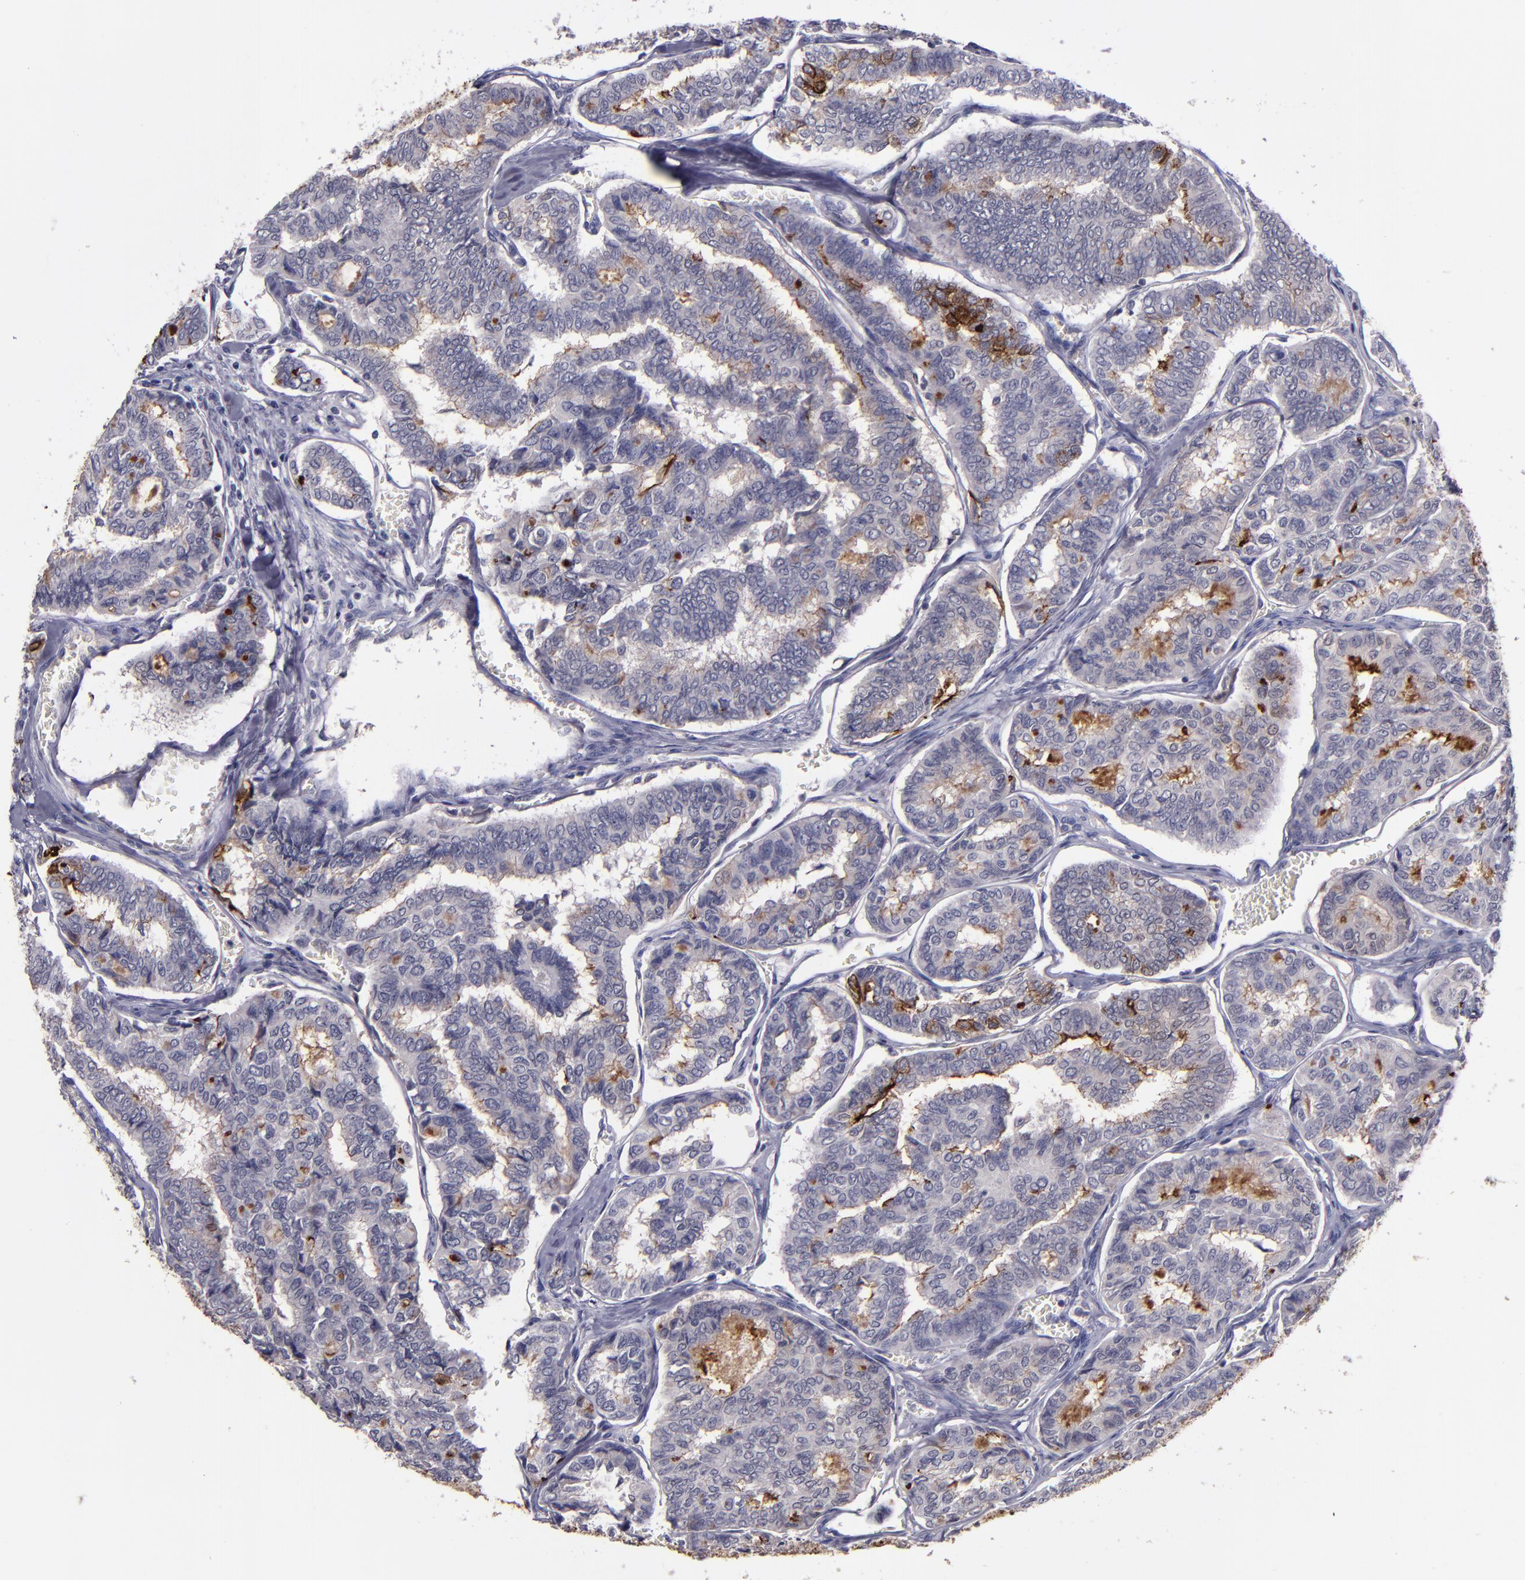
{"staining": {"intensity": "moderate", "quantity": "<25%", "location": "cytoplasmic/membranous"}, "tissue": "thyroid cancer", "cell_type": "Tumor cells", "image_type": "cancer", "snomed": [{"axis": "morphology", "description": "Papillary adenocarcinoma, NOS"}, {"axis": "topography", "description": "Thyroid gland"}], "caption": "About <25% of tumor cells in thyroid papillary adenocarcinoma reveal moderate cytoplasmic/membranous protein positivity as visualized by brown immunohistochemical staining.", "gene": "MFGE8", "patient": {"sex": "female", "age": 35}}